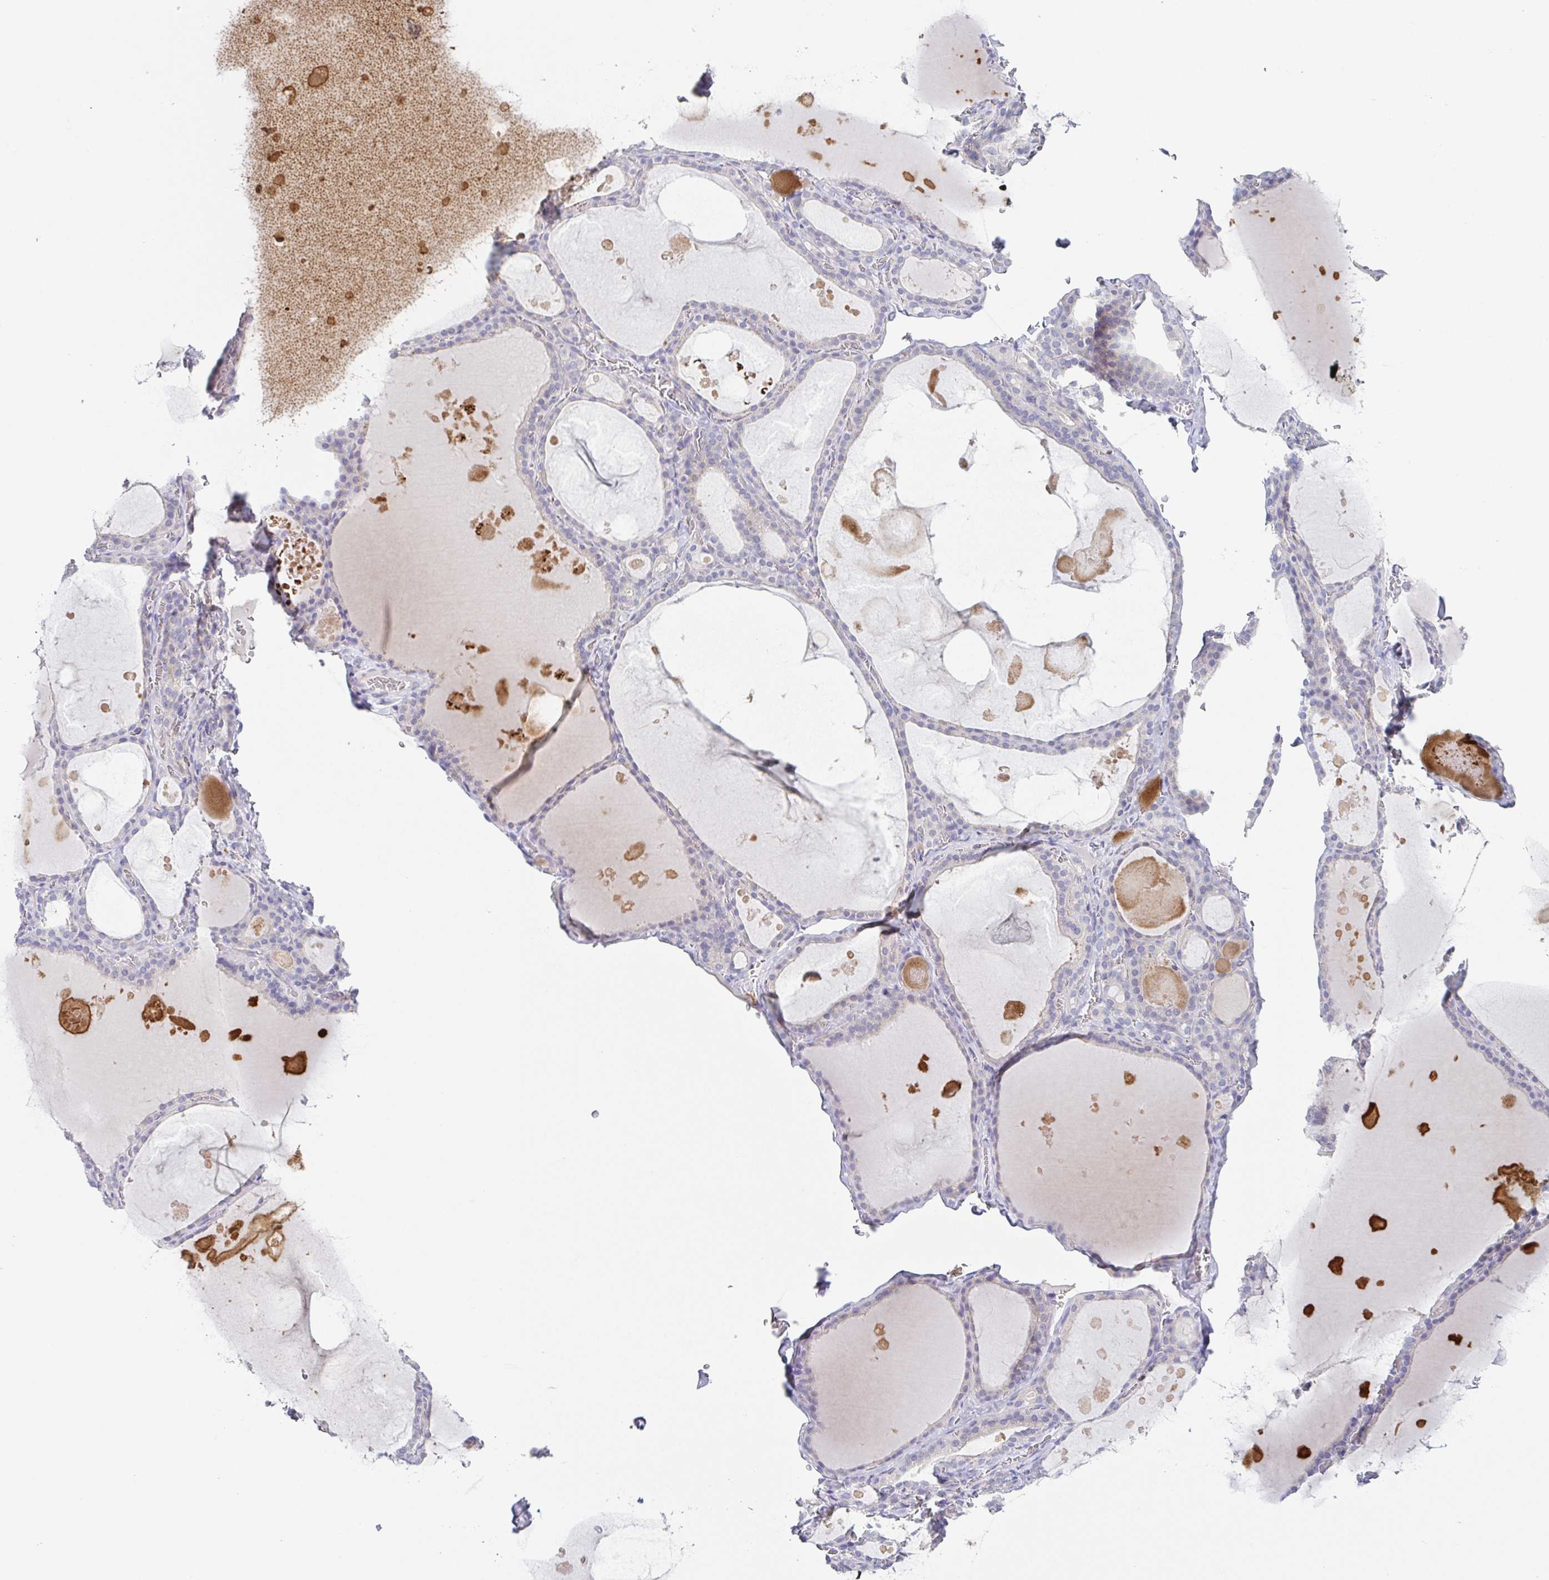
{"staining": {"intensity": "negative", "quantity": "none", "location": "none"}, "tissue": "thyroid gland", "cell_type": "Glandular cells", "image_type": "normal", "snomed": [{"axis": "morphology", "description": "Normal tissue, NOS"}, {"axis": "topography", "description": "Thyroid gland"}], "caption": "Glandular cells show no significant expression in benign thyroid gland. Nuclei are stained in blue.", "gene": "HTR2A", "patient": {"sex": "male", "age": 56}}